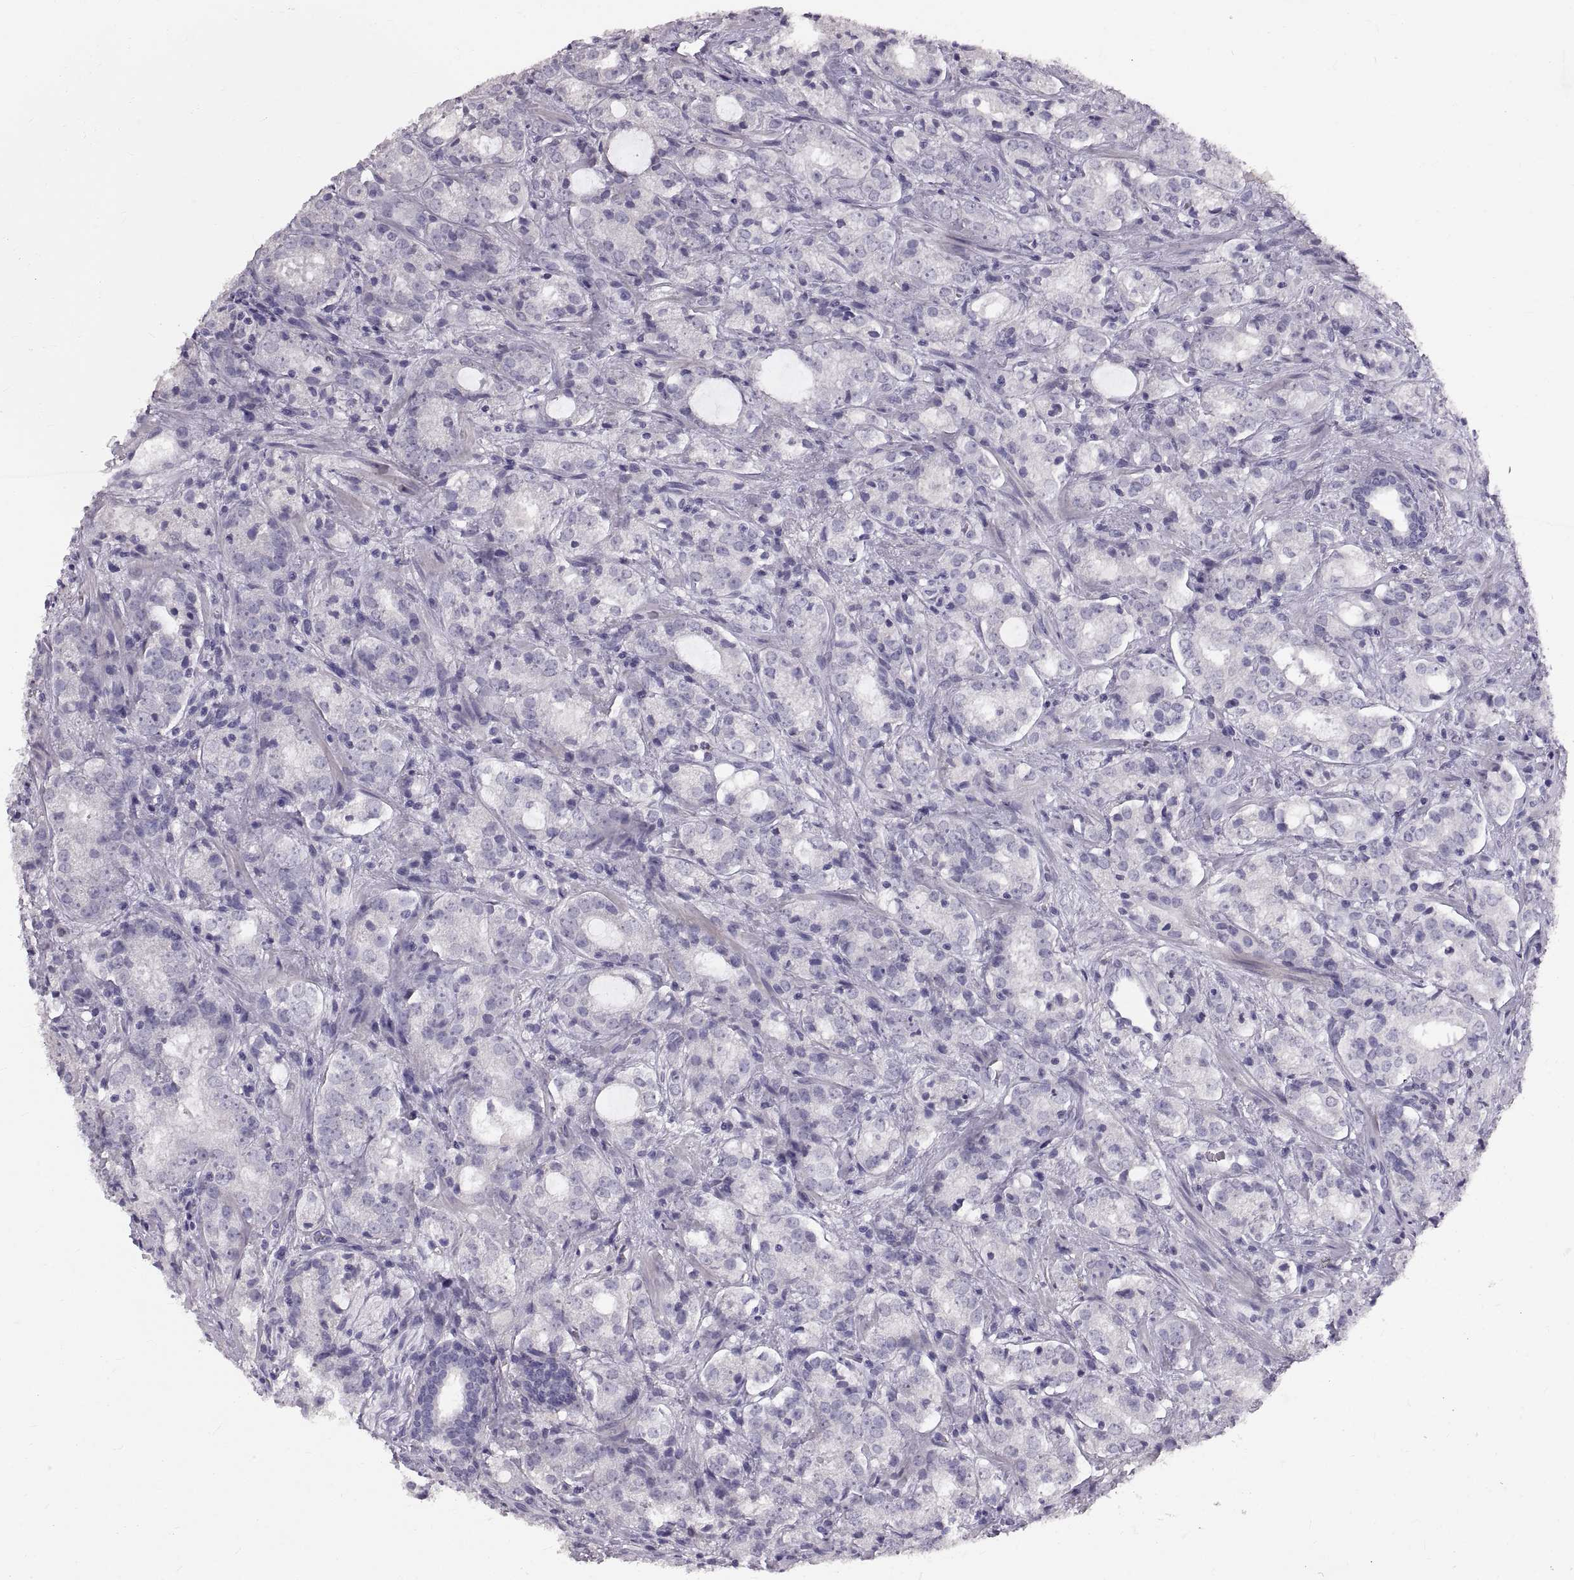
{"staining": {"intensity": "negative", "quantity": "none", "location": "none"}, "tissue": "prostate cancer", "cell_type": "Tumor cells", "image_type": "cancer", "snomed": [{"axis": "morphology", "description": "Adenocarcinoma, NOS"}, {"axis": "topography", "description": "Prostate"}], "caption": "High power microscopy photomicrograph of an immunohistochemistry (IHC) micrograph of prostate adenocarcinoma, revealing no significant expression in tumor cells. (IHC, brightfield microscopy, high magnification).", "gene": "SPACDR", "patient": {"sex": "male", "age": 66}}